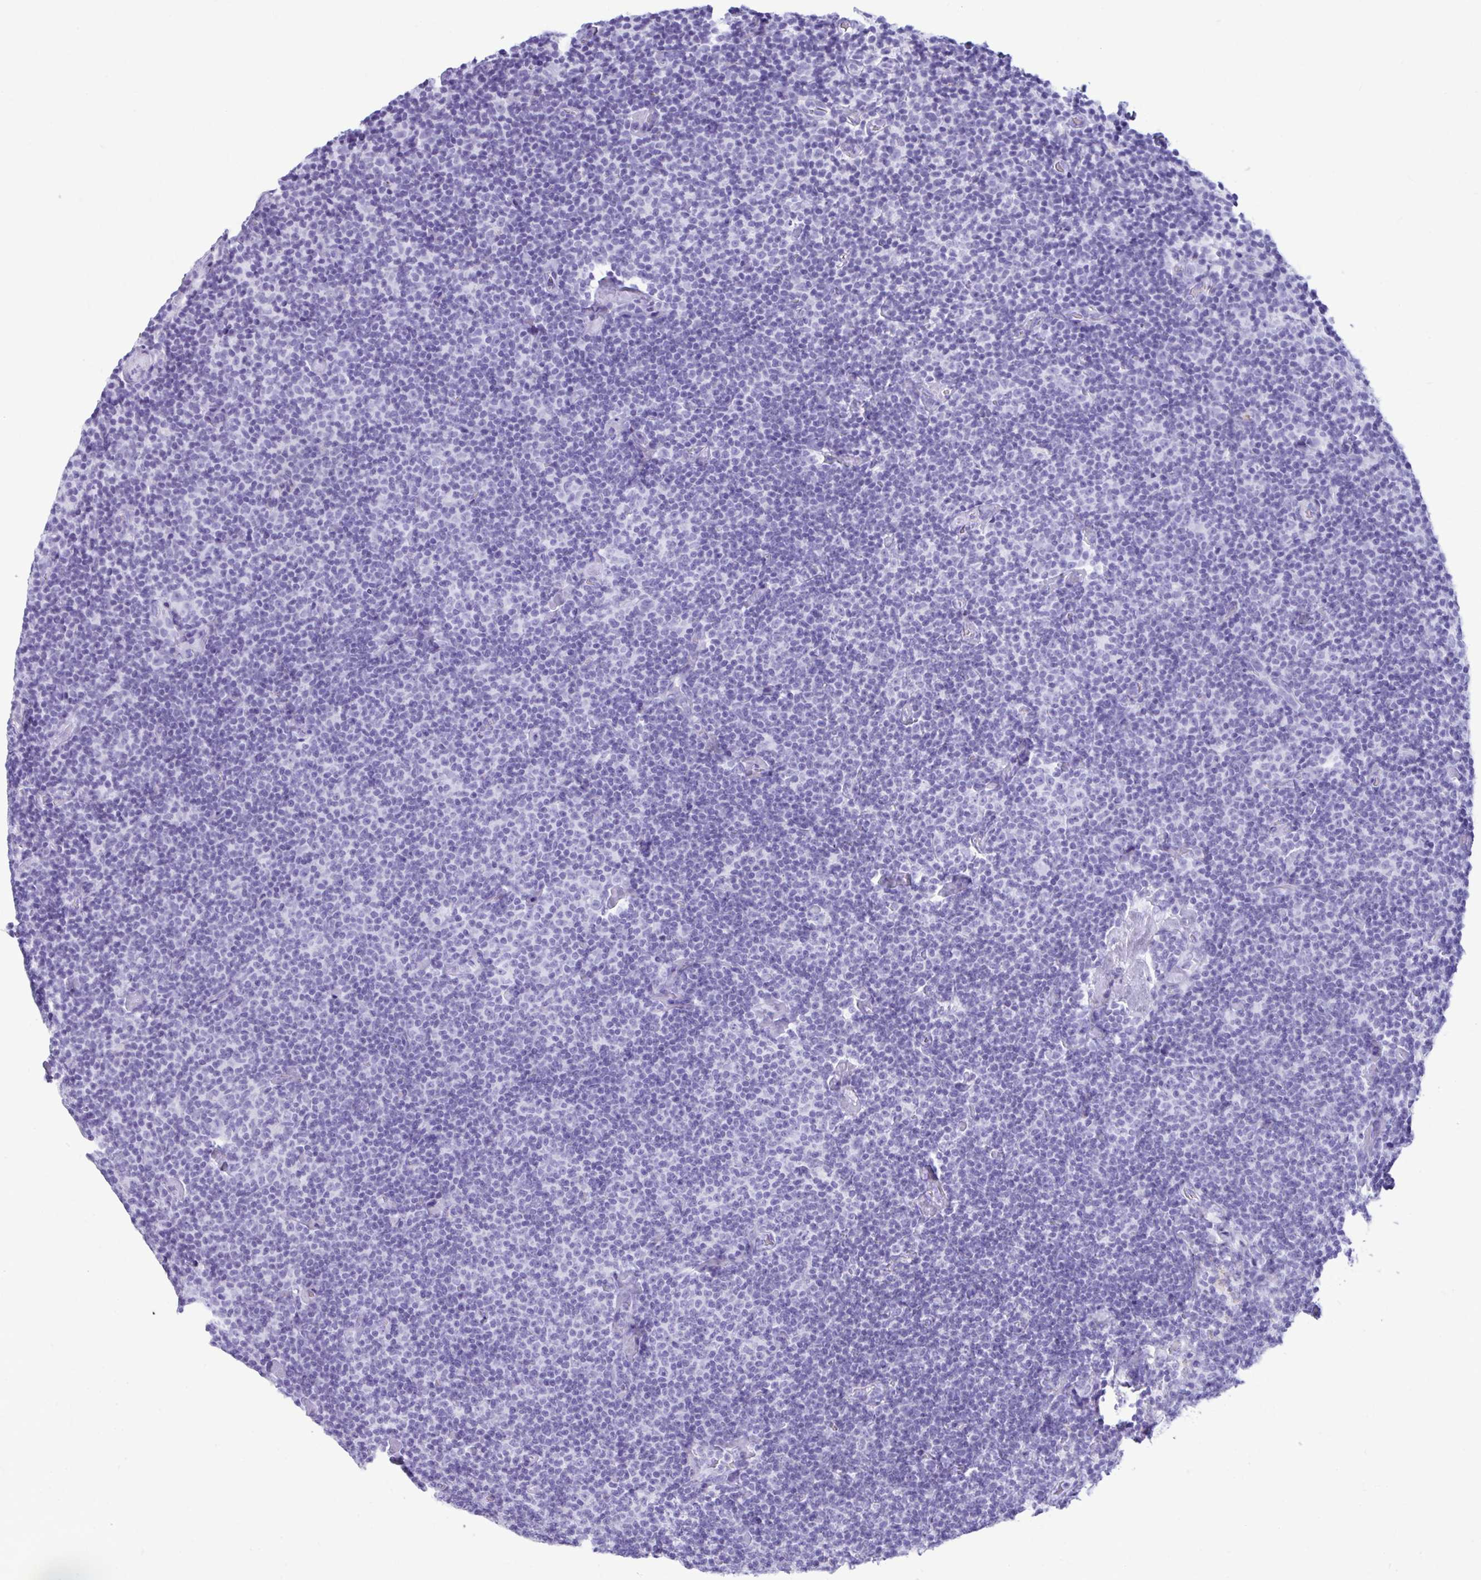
{"staining": {"intensity": "negative", "quantity": "none", "location": "none"}, "tissue": "lymphoma", "cell_type": "Tumor cells", "image_type": "cancer", "snomed": [{"axis": "morphology", "description": "Malignant lymphoma, non-Hodgkin's type, Low grade"}, {"axis": "topography", "description": "Lymph node"}], "caption": "Immunohistochemical staining of lymphoma demonstrates no significant positivity in tumor cells.", "gene": "SMIM9", "patient": {"sex": "male", "age": 81}}